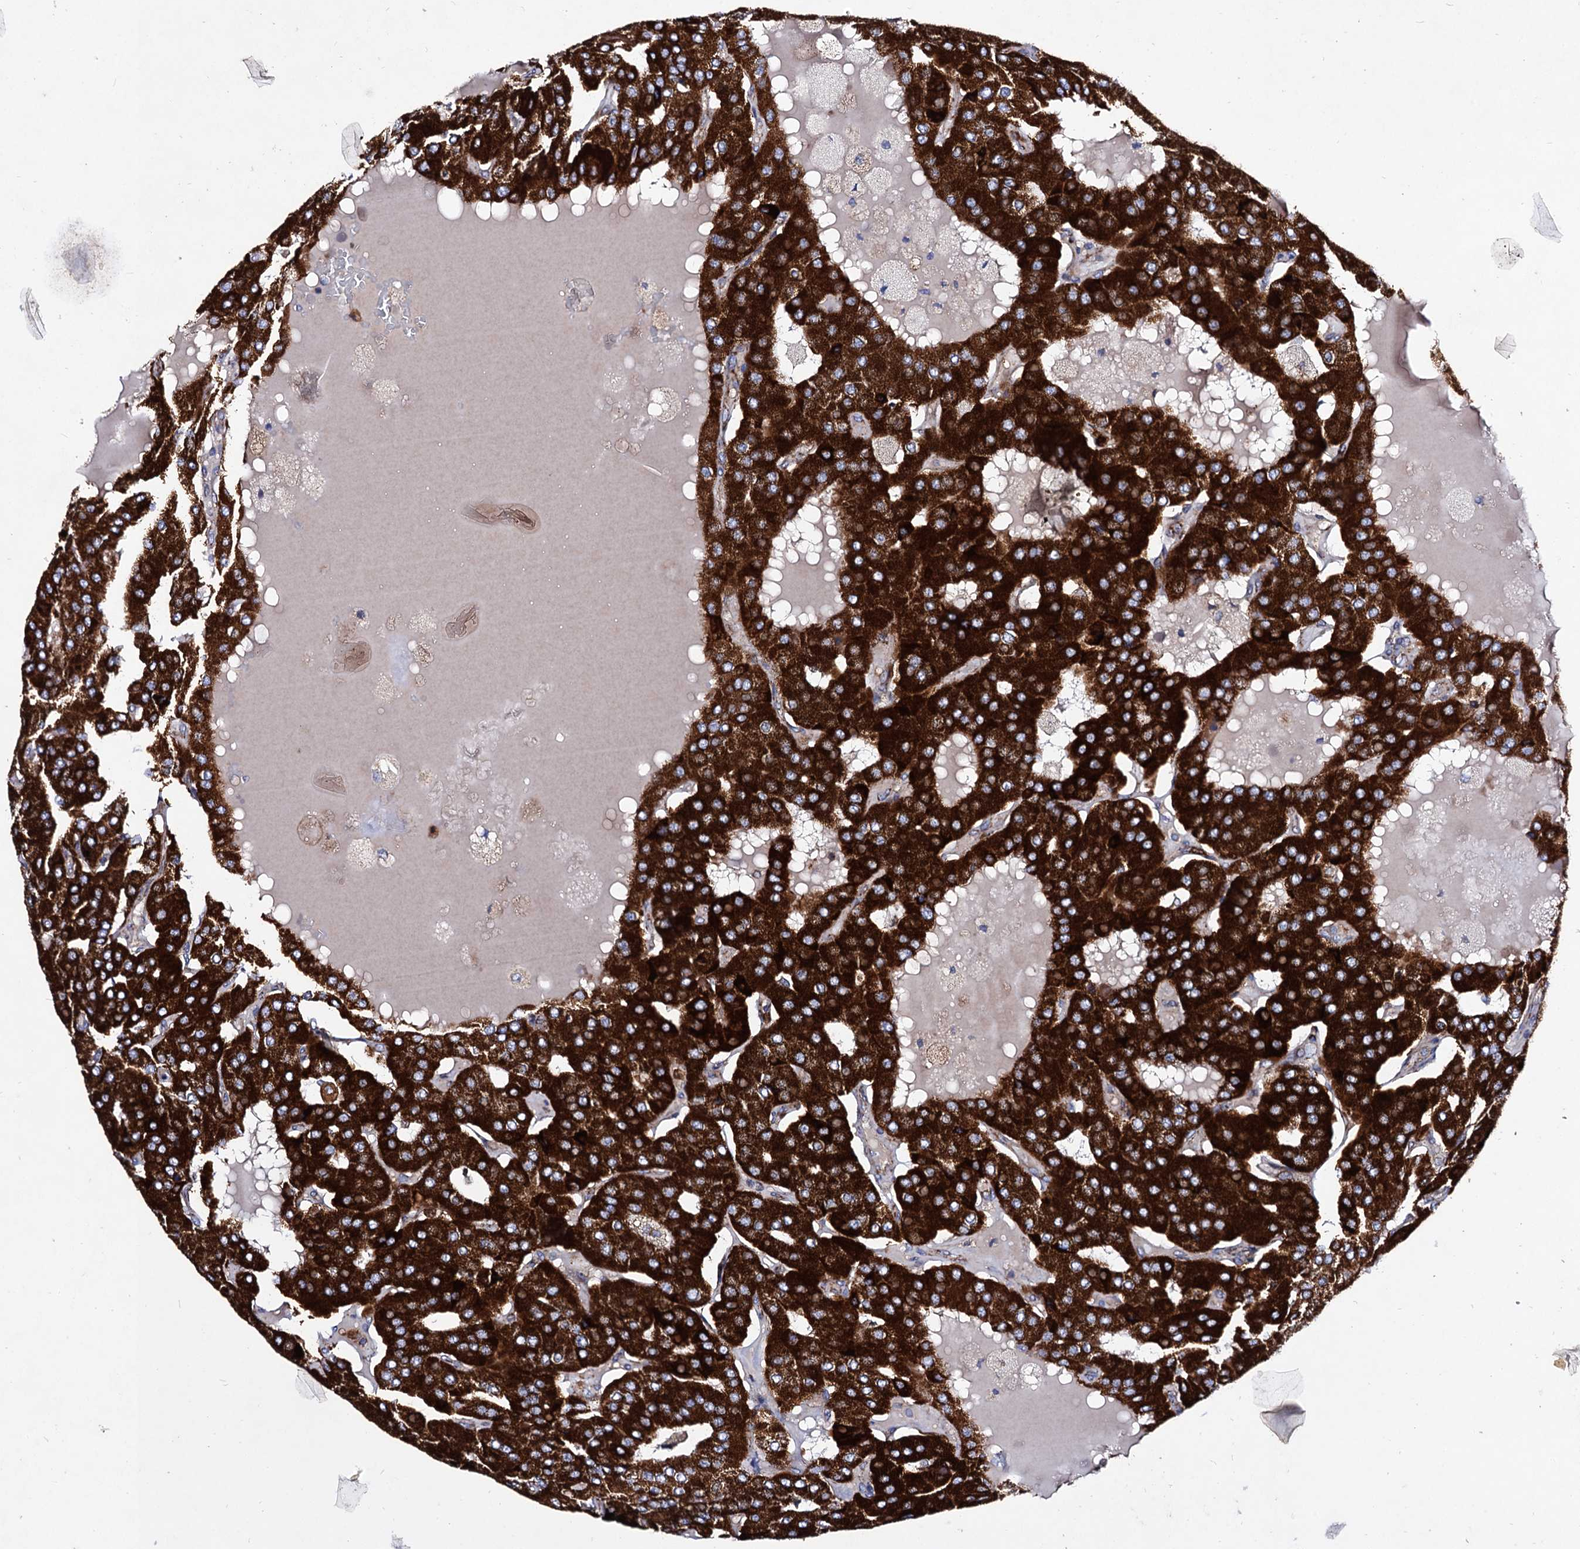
{"staining": {"intensity": "strong", "quantity": ">75%", "location": "cytoplasmic/membranous"}, "tissue": "parathyroid gland", "cell_type": "Glandular cells", "image_type": "normal", "snomed": [{"axis": "morphology", "description": "Normal tissue, NOS"}, {"axis": "morphology", "description": "Adenoma, NOS"}, {"axis": "topography", "description": "Parathyroid gland"}], "caption": "Immunohistochemistry histopathology image of benign parathyroid gland: human parathyroid gland stained using IHC shows high levels of strong protein expression localized specifically in the cytoplasmic/membranous of glandular cells, appearing as a cytoplasmic/membranous brown color.", "gene": "ACAD9", "patient": {"sex": "female", "age": 86}}